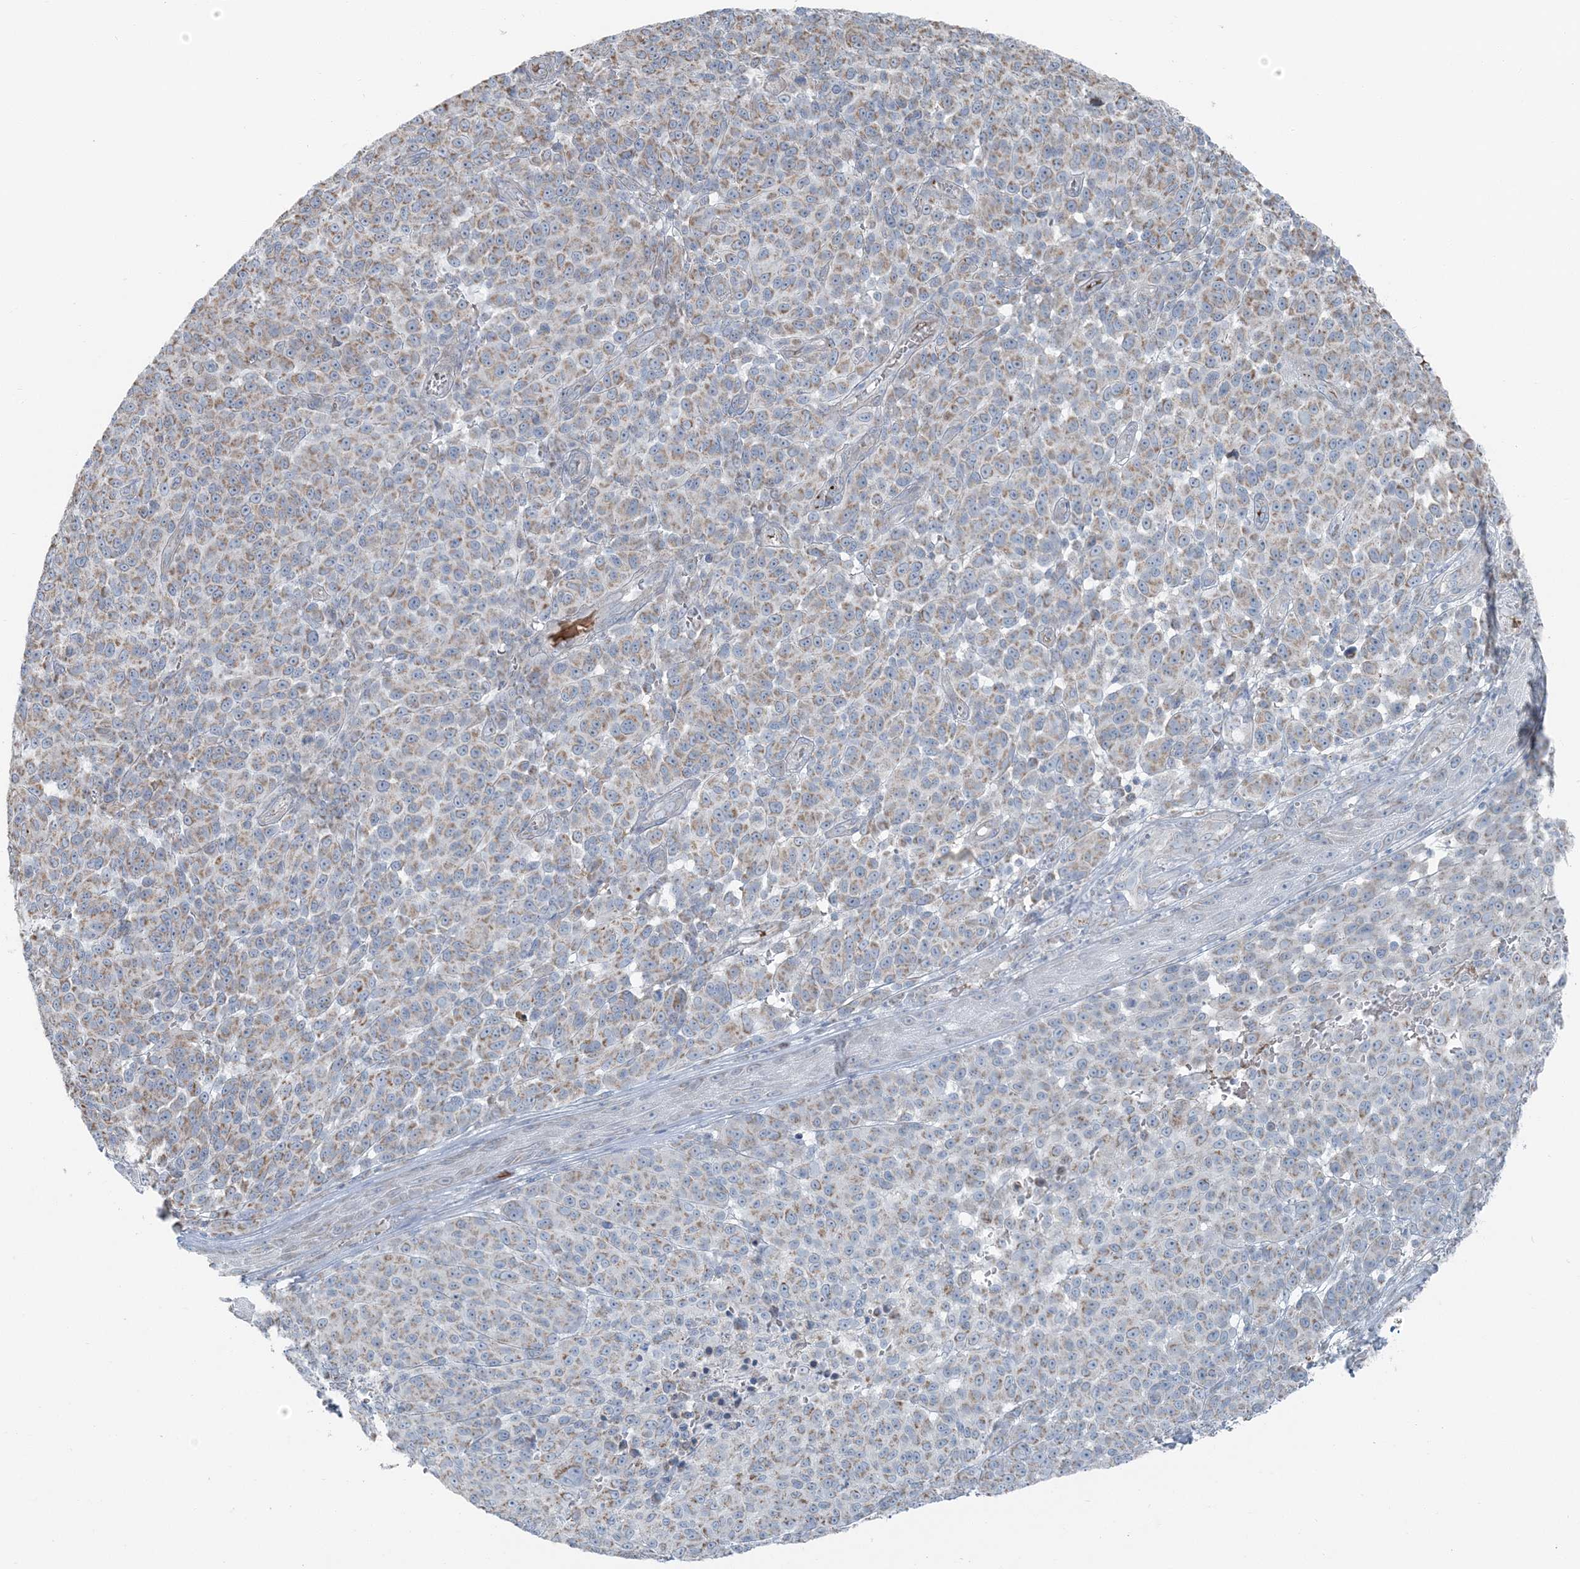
{"staining": {"intensity": "weak", "quantity": "25%-75%", "location": "cytoplasmic/membranous"}, "tissue": "melanoma", "cell_type": "Tumor cells", "image_type": "cancer", "snomed": [{"axis": "morphology", "description": "Malignant melanoma, NOS"}, {"axis": "topography", "description": "Skin"}], "caption": "Immunohistochemical staining of melanoma displays low levels of weak cytoplasmic/membranous positivity in about 25%-75% of tumor cells. Immunohistochemistry (ihc) stains the protein in brown and the nuclei are stained blue.", "gene": "SLC22A16", "patient": {"sex": "male", "age": 49}}